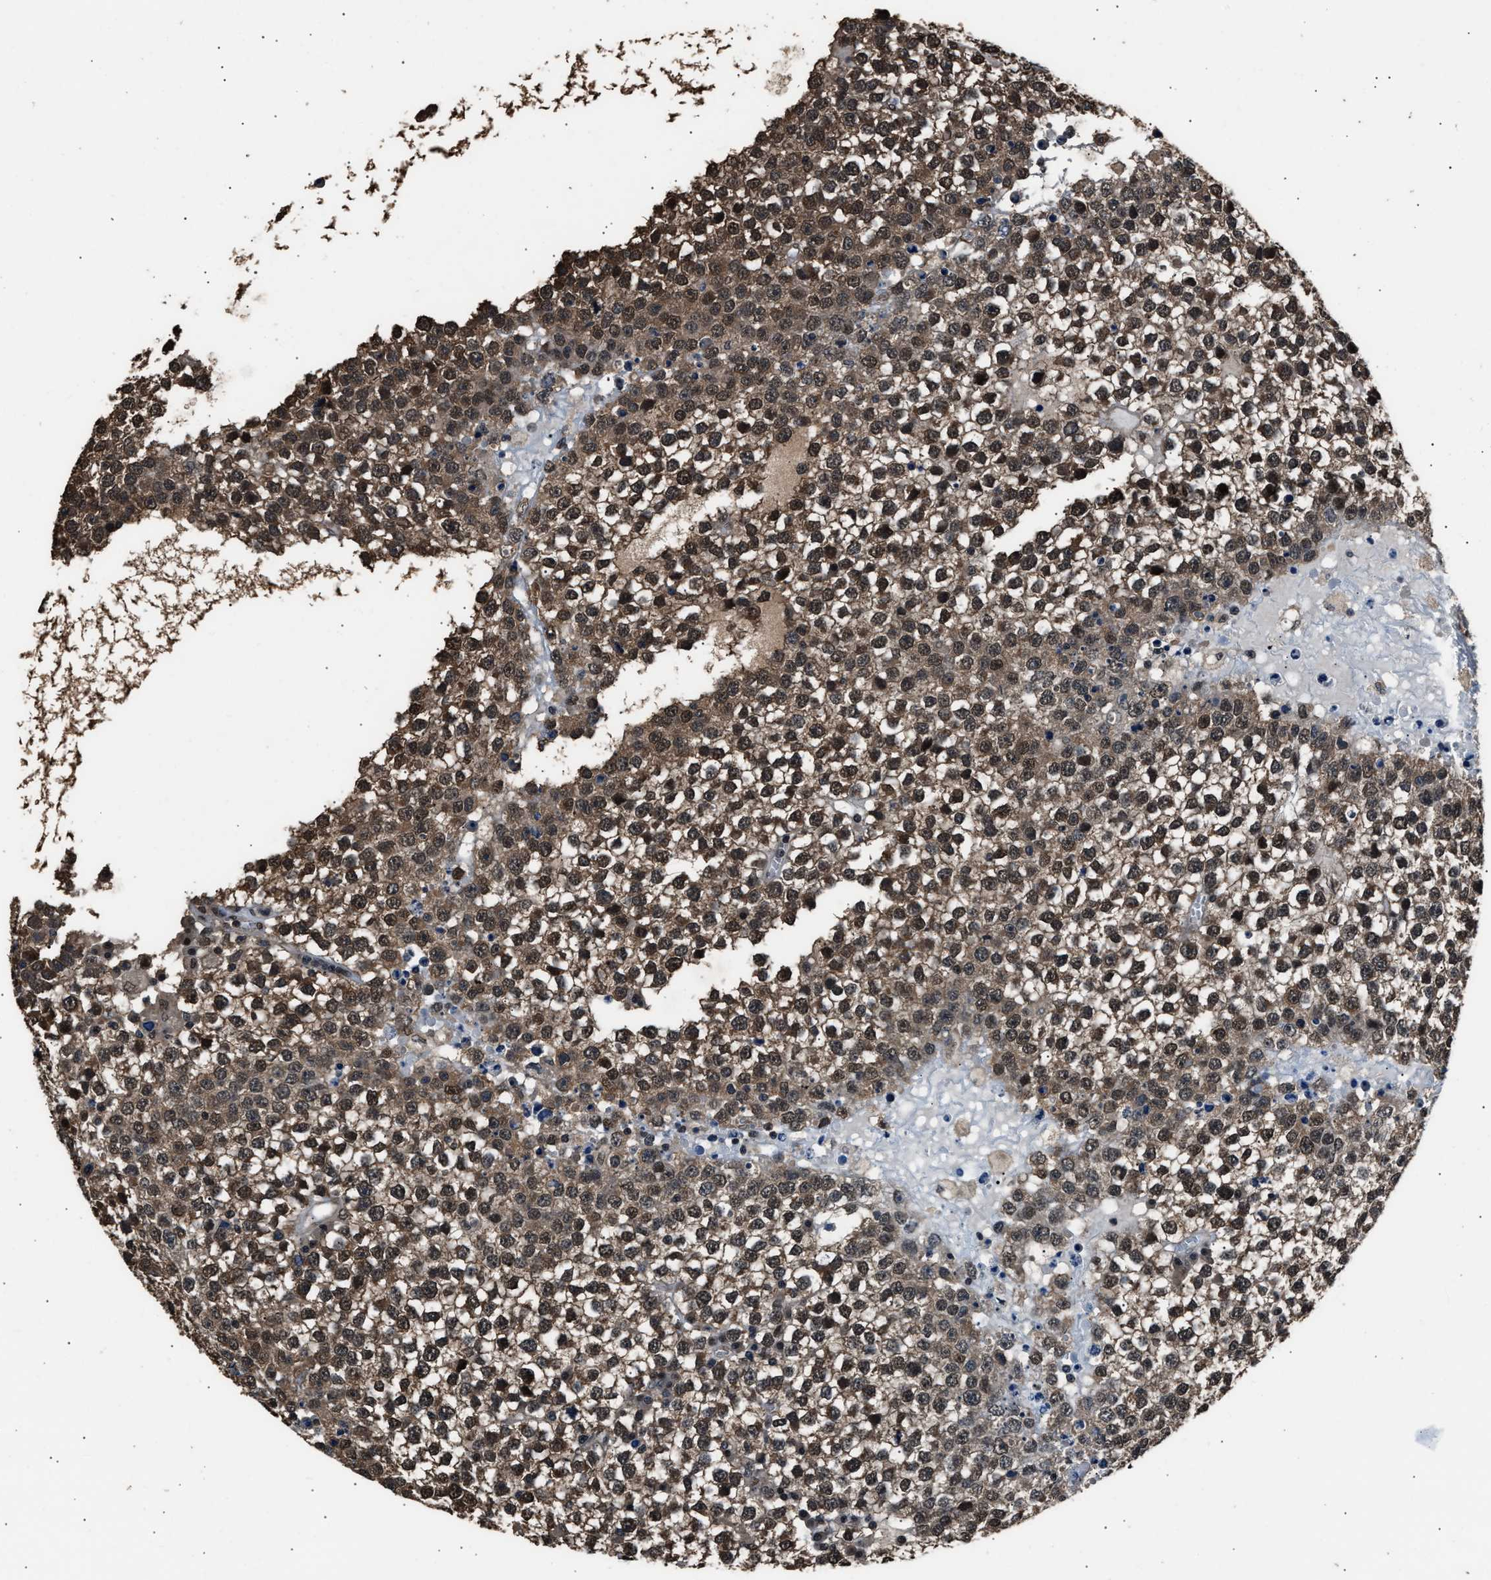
{"staining": {"intensity": "moderate", "quantity": "25%-75%", "location": "cytoplasmic/membranous,nuclear"}, "tissue": "testis cancer", "cell_type": "Tumor cells", "image_type": "cancer", "snomed": [{"axis": "morphology", "description": "Seminoma, NOS"}, {"axis": "topography", "description": "Testis"}], "caption": "Testis cancer (seminoma) tissue demonstrates moderate cytoplasmic/membranous and nuclear expression in about 25%-75% of tumor cells", "gene": "DFFA", "patient": {"sex": "male", "age": 65}}